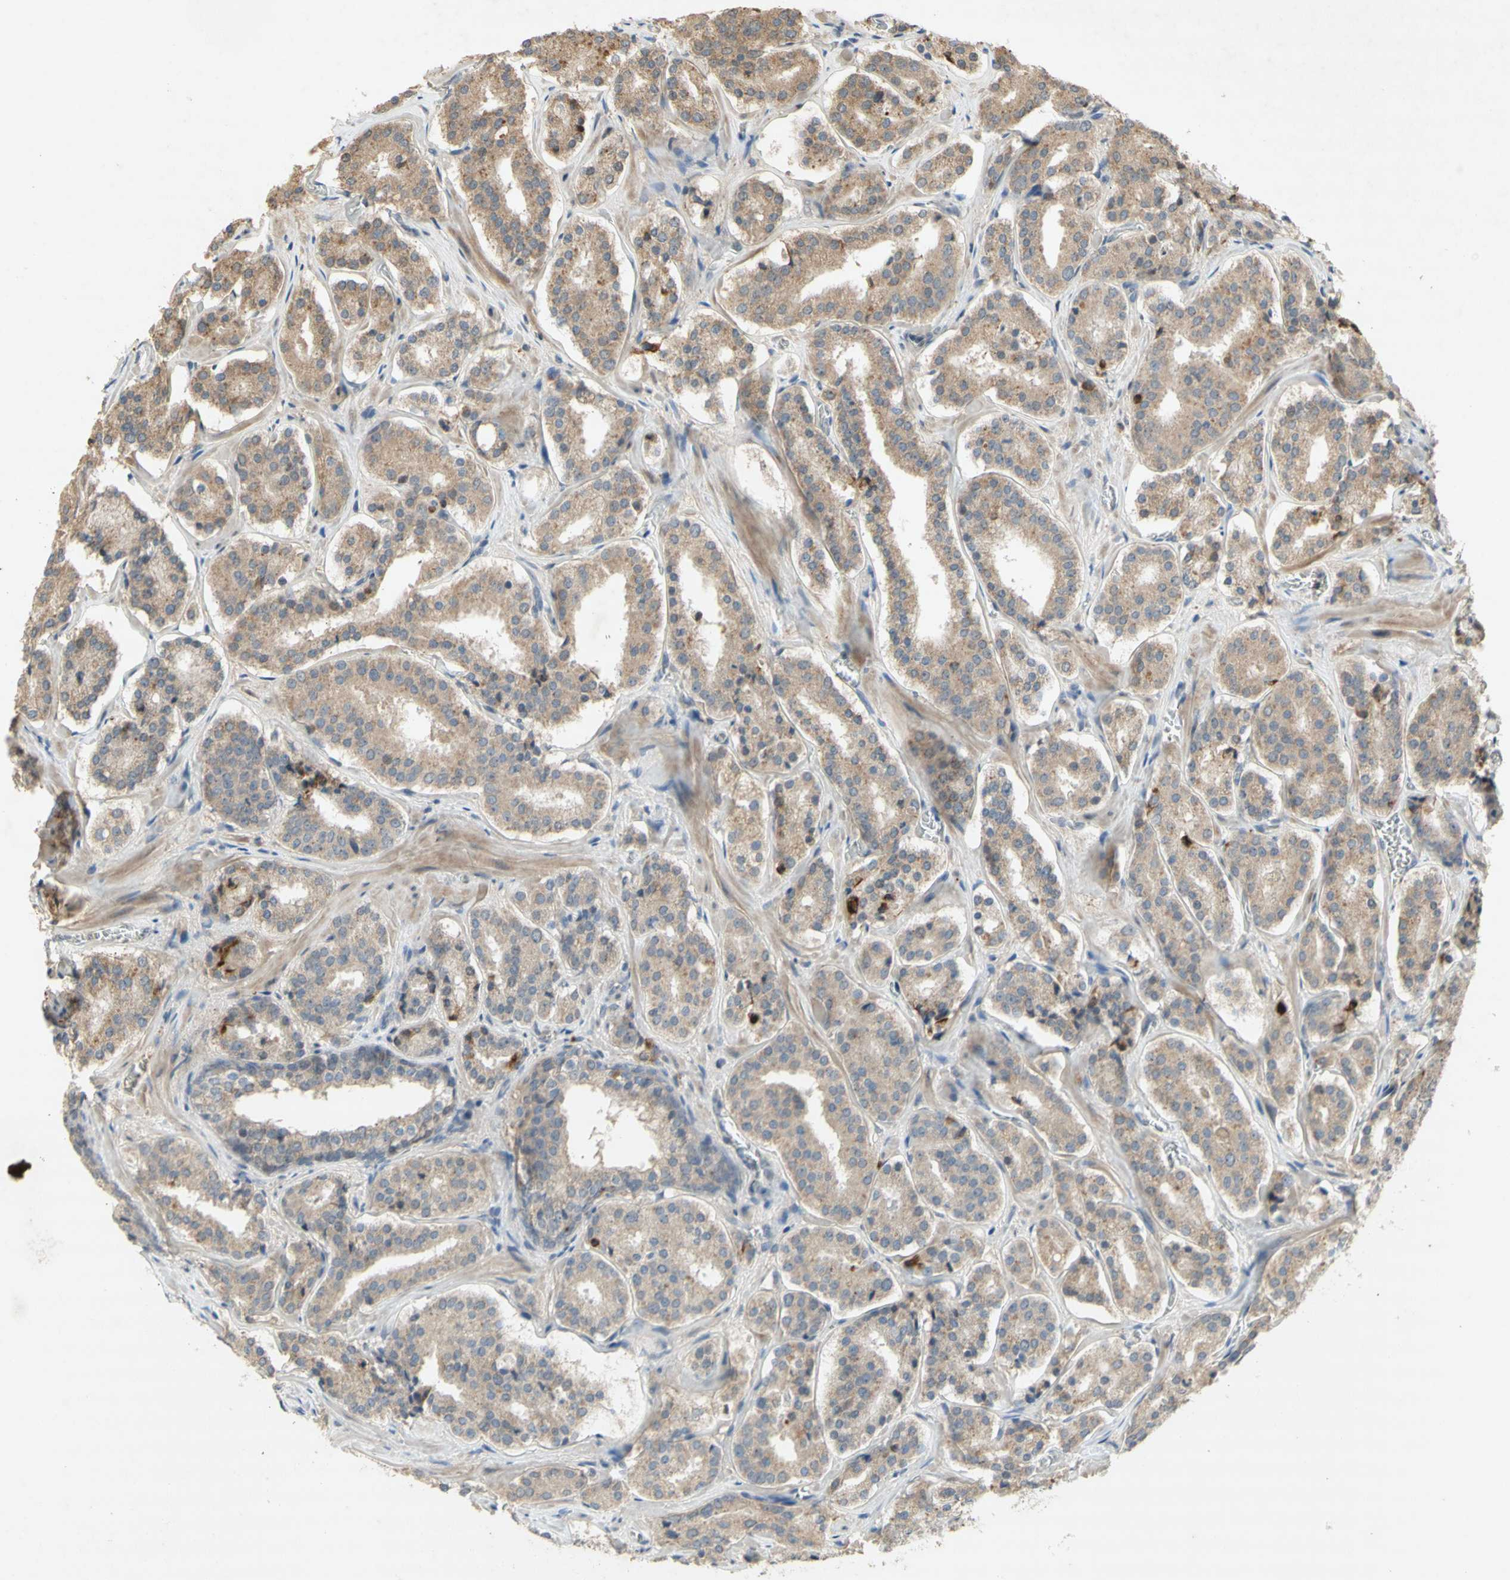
{"staining": {"intensity": "weak", "quantity": "25%-75%", "location": "cytoplasmic/membranous"}, "tissue": "prostate cancer", "cell_type": "Tumor cells", "image_type": "cancer", "snomed": [{"axis": "morphology", "description": "Adenocarcinoma, High grade"}, {"axis": "topography", "description": "Prostate"}], "caption": "Immunohistochemistry staining of high-grade adenocarcinoma (prostate), which exhibits low levels of weak cytoplasmic/membranous positivity in approximately 25%-75% of tumor cells indicating weak cytoplasmic/membranous protein staining. The staining was performed using DAB (3,3'-diaminobenzidine) (brown) for protein detection and nuclei were counterstained in hematoxylin (blue).", "gene": "NRG4", "patient": {"sex": "male", "age": 60}}